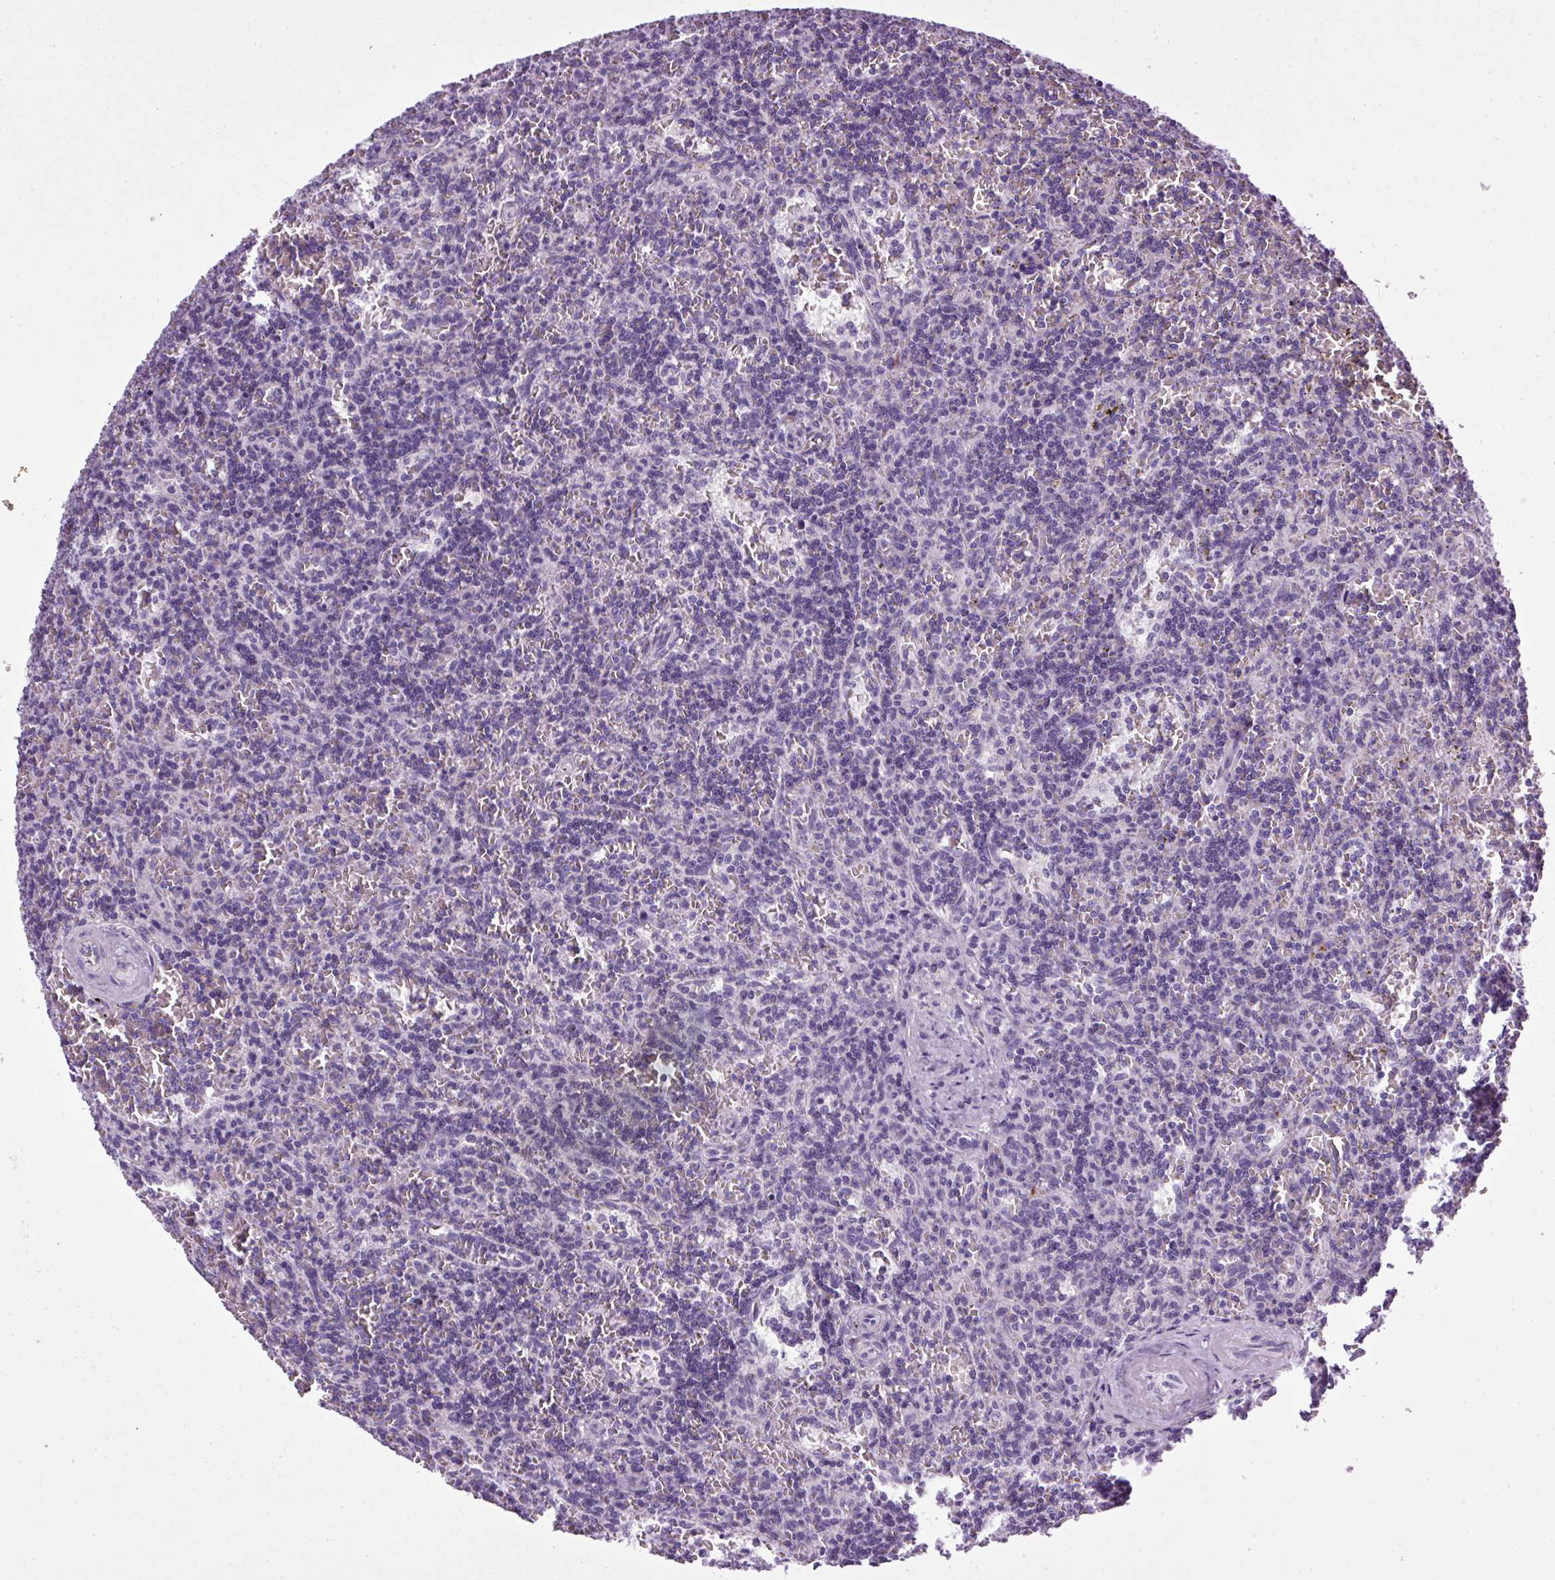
{"staining": {"intensity": "negative", "quantity": "none", "location": "none"}, "tissue": "lymphoma", "cell_type": "Tumor cells", "image_type": "cancer", "snomed": [{"axis": "morphology", "description": "Malignant lymphoma, non-Hodgkin's type, Low grade"}, {"axis": "topography", "description": "Spleen"}], "caption": "Immunohistochemistry (IHC) of lymphoma shows no staining in tumor cells.", "gene": "A1CF", "patient": {"sex": "male", "age": 73}}